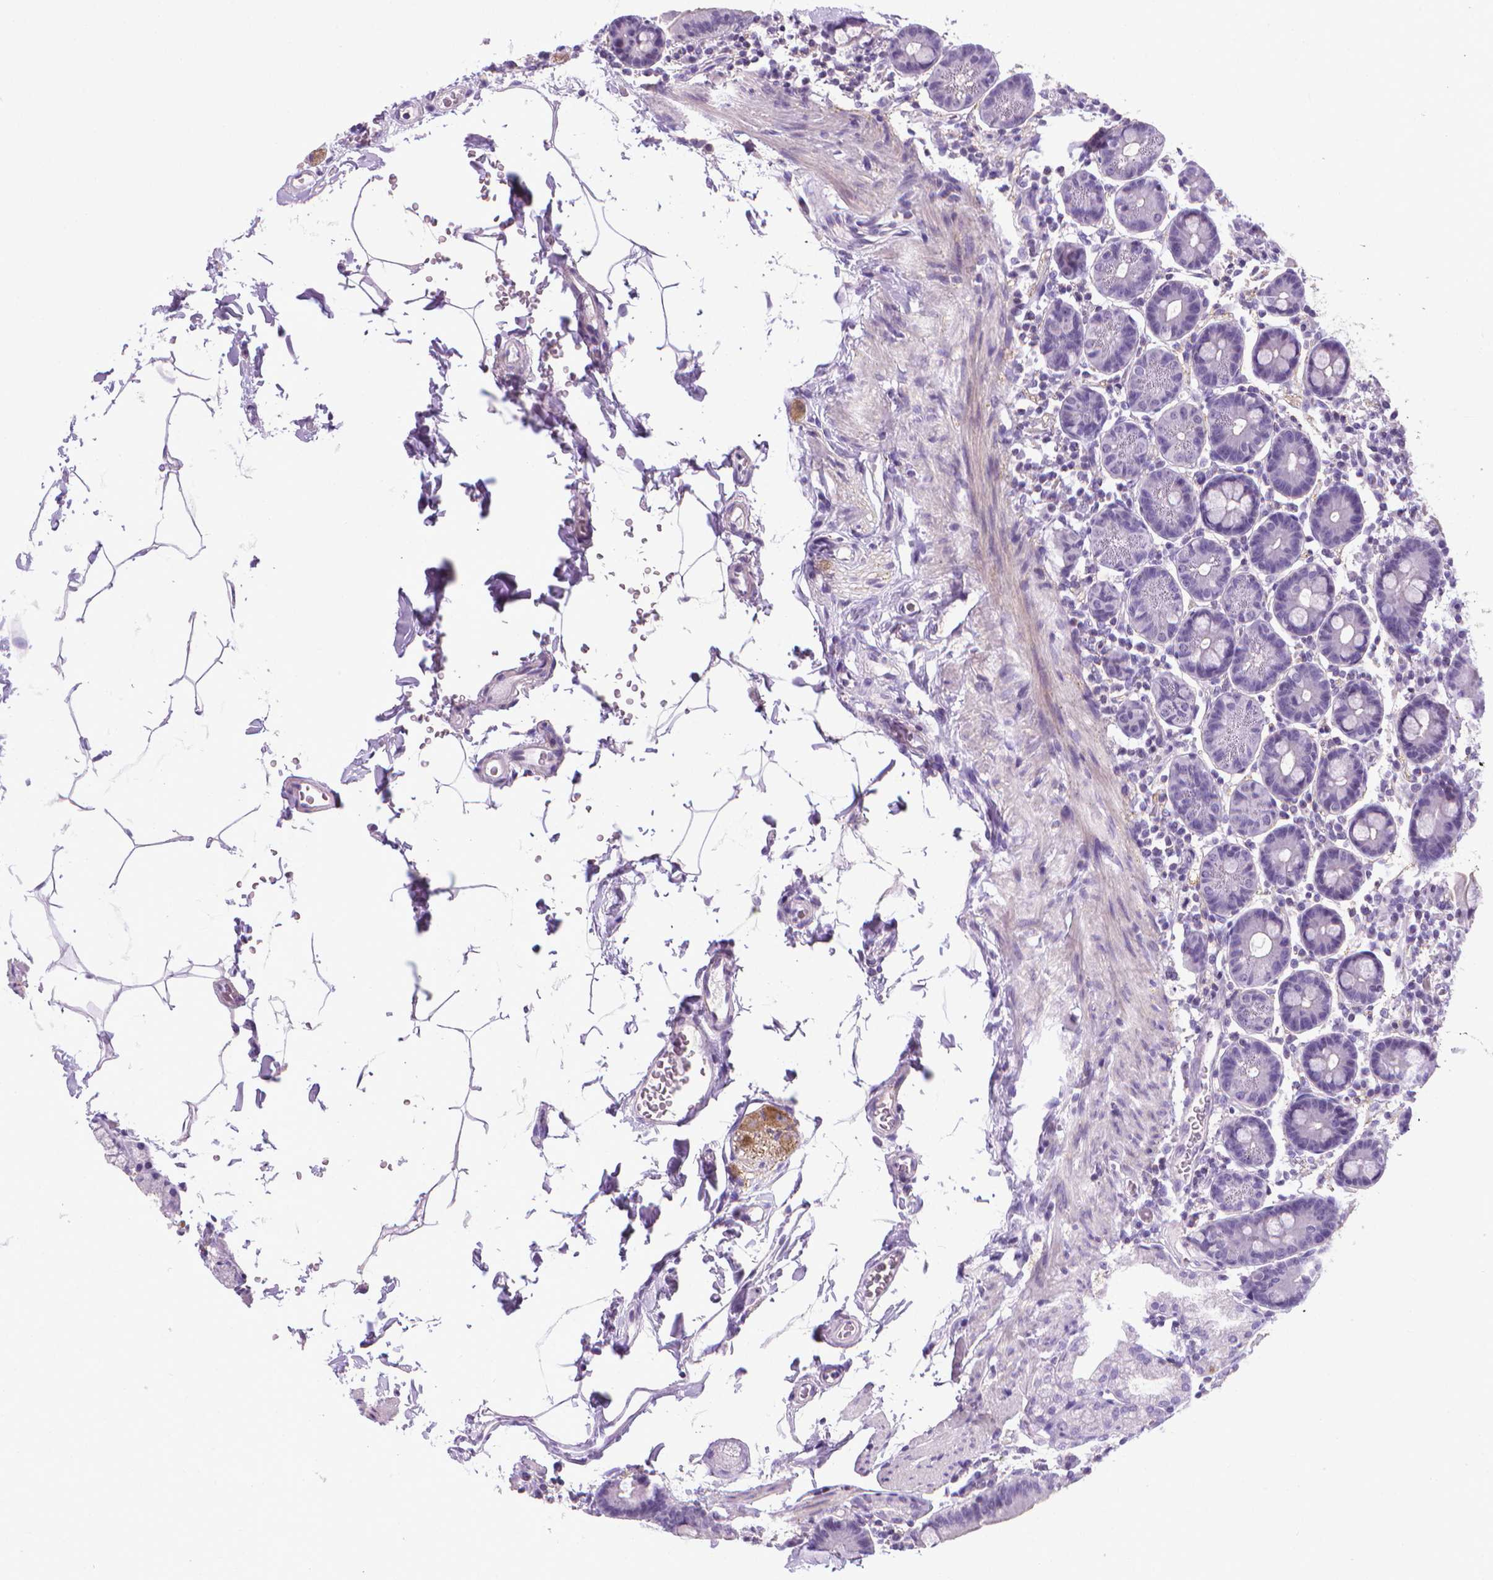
{"staining": {"intensity": "negative", "quantity": "none", "location": "none"}, "tissue": "duodenum", "cell_type": "Glandular cells", "image_type": "normal", "snomed": [{"axis": "morphology", "description": "Normal tissue, NOS"}, {"axis": "topography", "description": "Pancreas"}, {"axis": "topography", "description": "Duodenum"}], "caption": "There is no significant positivity in glandular cells of duodenum. (DAB immunohistochemistry visualized using brightfield microscopy, high magnification).", "gene": "POU3F3", "patient": {"sex": "male", "age": 59}}